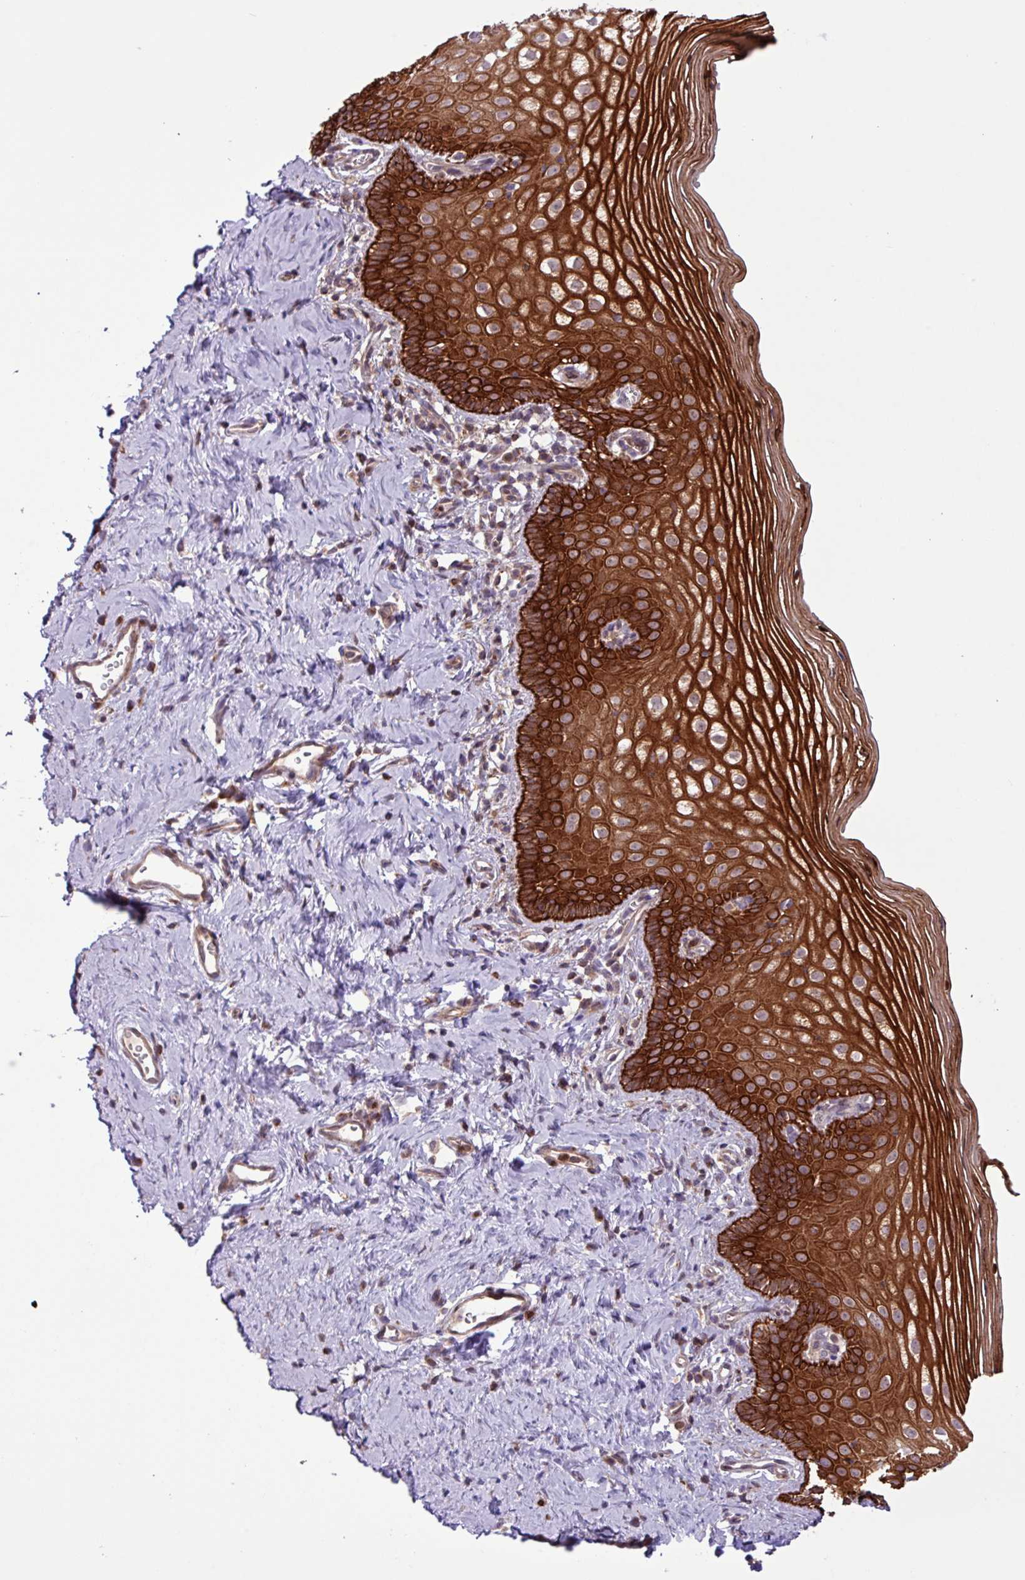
{"staining": {"intensity": "moderate", "quantity": "25%-75%", "location": "cytoplasmic/membranous"}, "tissue": "cervix", "cell_type": "Glandular cells", "image_type": "normal", "snomed": [{"axis": "morphology", "description": "Normal tissue, NOS"}, {"axis": "topography", "description": "Cervix"}], "caption": "IHC staining of unremarkable cervix, which shows medium levels of moderate cytoplasmic/membranous positivity in about 25%-75% of glandular cells indicating moderate cytoplasmic/membranous protein expression. The staining was performed using DAB (3,3'-diaminobenzidine) (brown) for protein detection and nuclei were counterstained in hematoxylin (blue).", "gene": "CNTRL", "patient": {"sex": "female", "age": 44}}